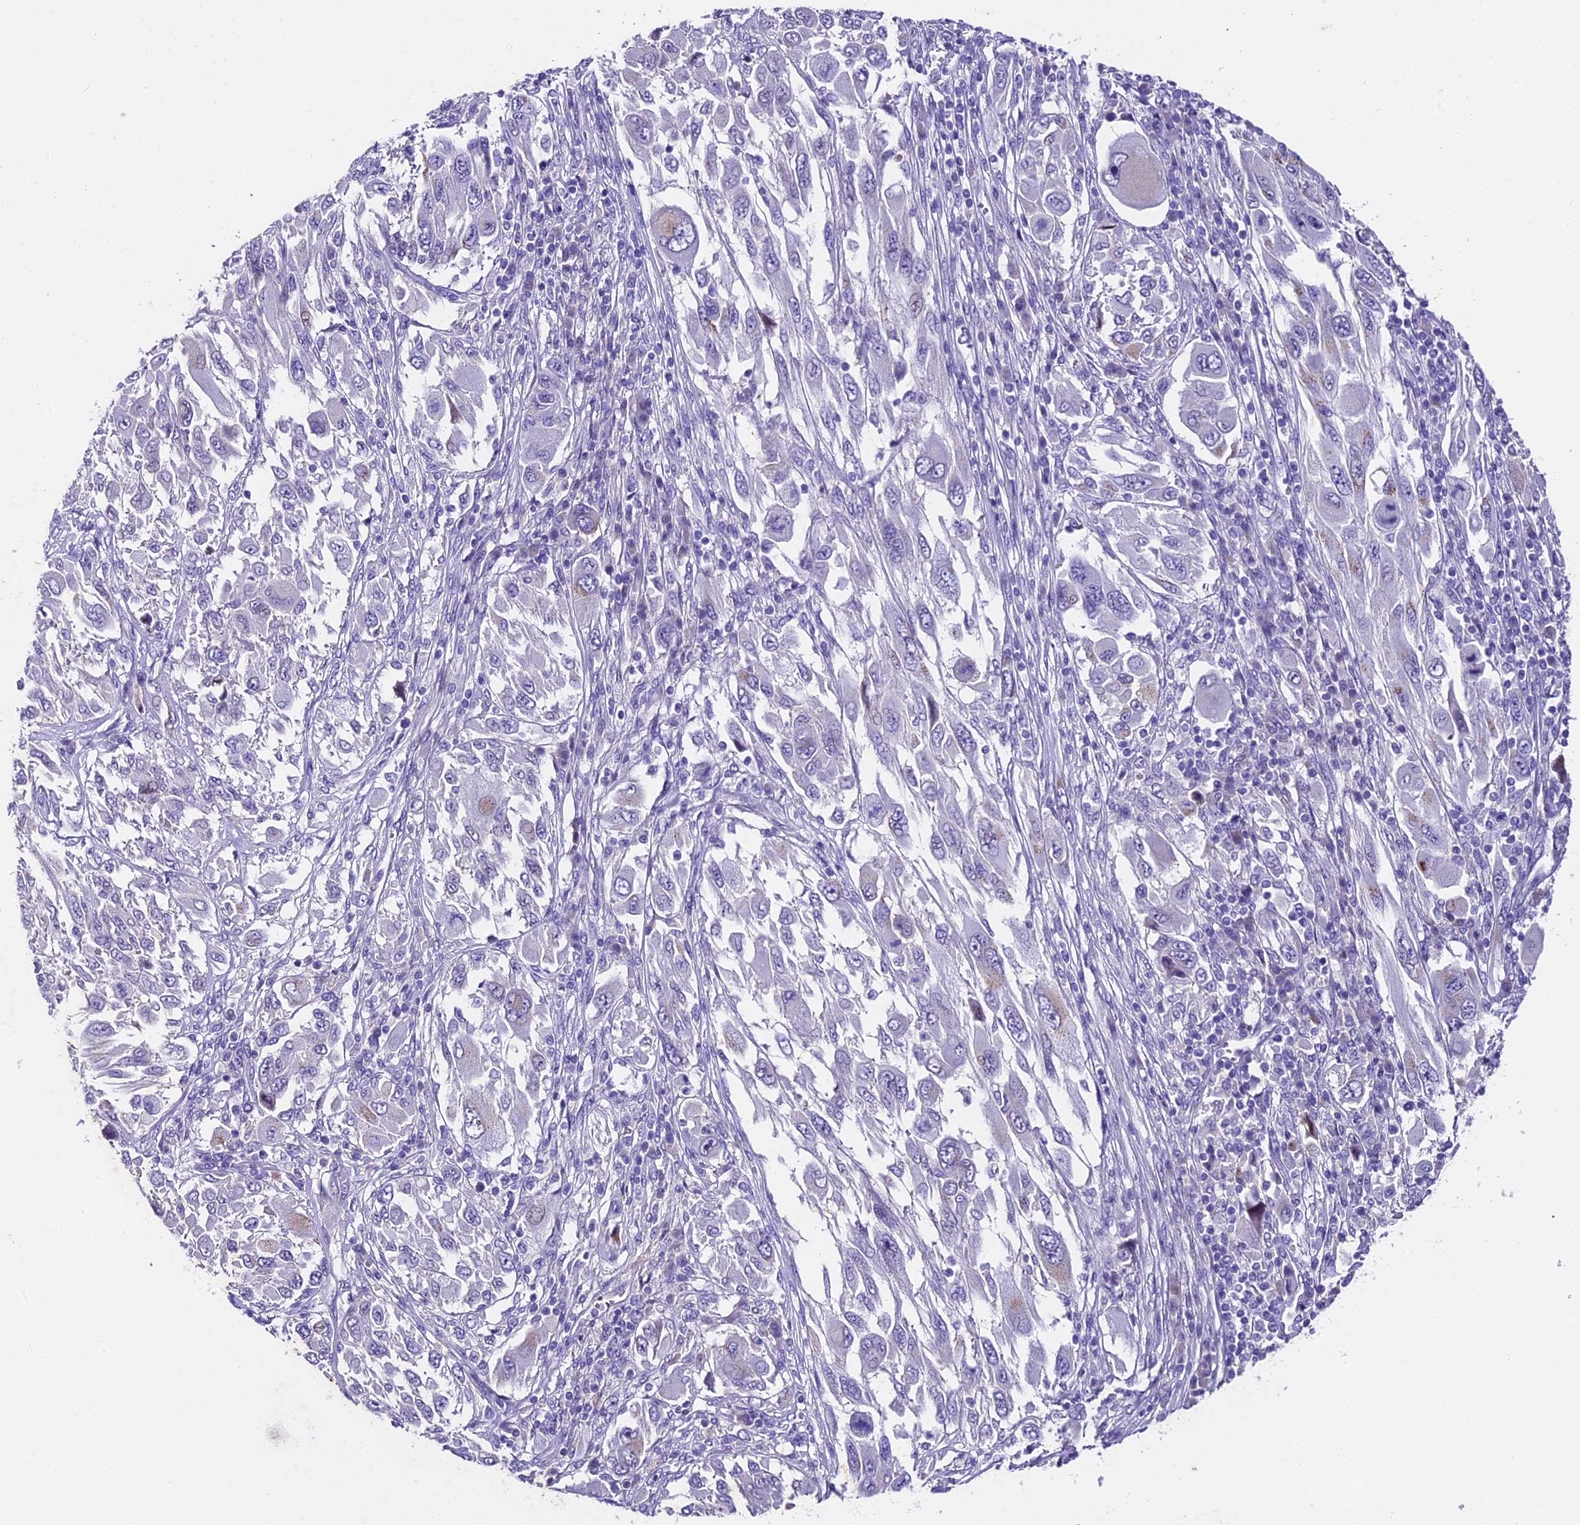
{"staining": {"intensity": "negative", "quantity": "none", "location": "none"}, "tissue": "melanoma", "cell_type": "Tumor cells", "image_type": "cancer", "snomed": [{"axis": "morphology", "description": "Malignant melanoma, NOS"}, {"axis": "topography", "description": "Skin"}], "caption": "A high-resolution image shows immunohistochemistry staining of melanoma, which exhibits no significant staining in tumor cells.", "gene": "IFT140", "patient": {"sex": "female", "age": 91}}